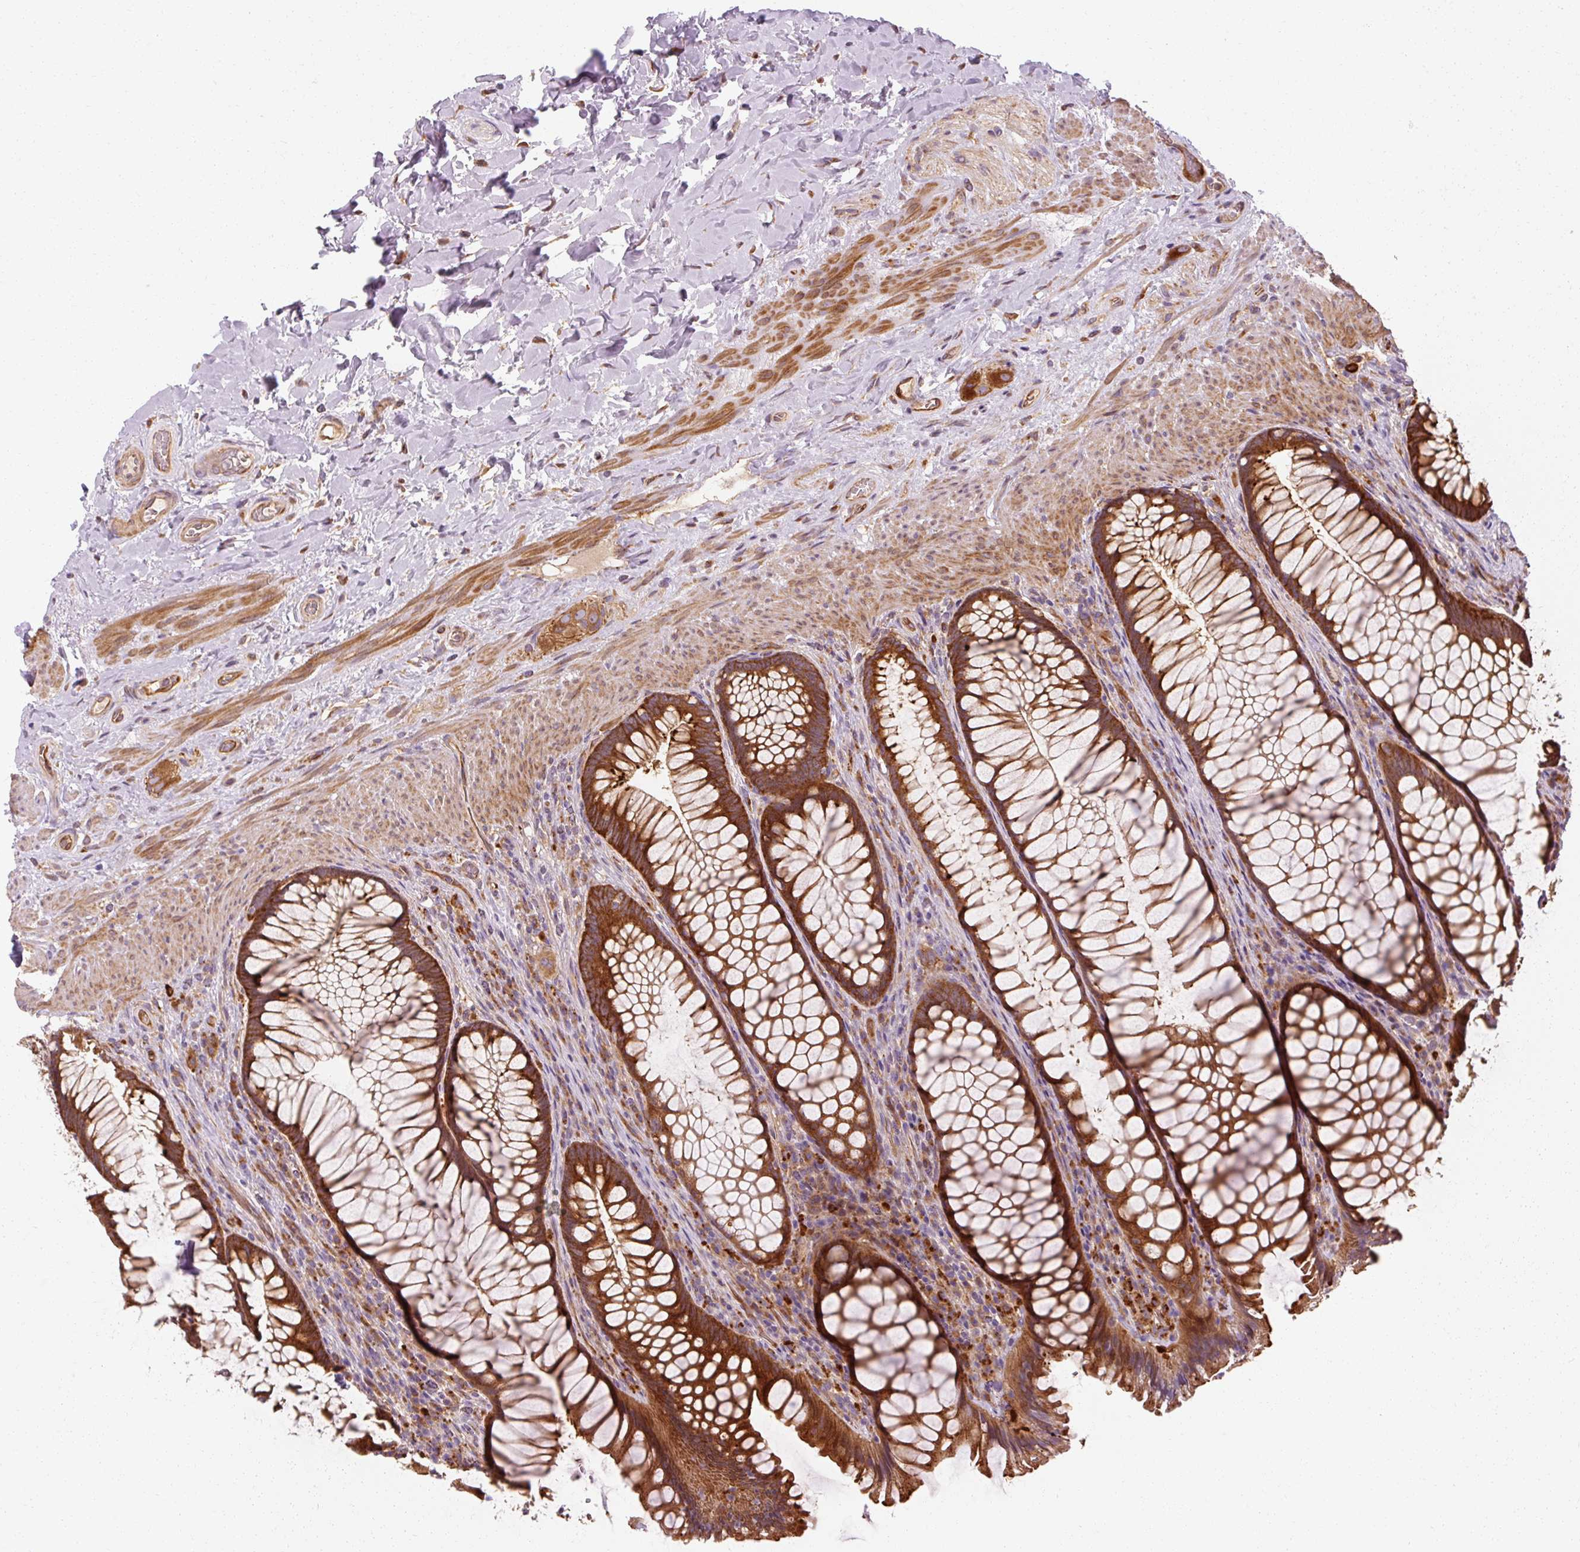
{"staining": {"intensity": "strong", "quantity": ">75%", "location": "cytoplasmic/membranous"}, "tissue": "rectum", "cell_type": "Glandular cells", "image_type": "normal", "snomed": [{"axis": "morphology", "description": "Normal tissue, NOS"}, {"axis": "topography", "description": "Rectum"}], "caption": "Rectum stained with immunohistochemistry (IHC) displays strong cytoplasmic/membranous expression in approximately >75% of glandular cells.", "gene": "TBC1D4", "patient": {"sex": "male", "age": 53}}